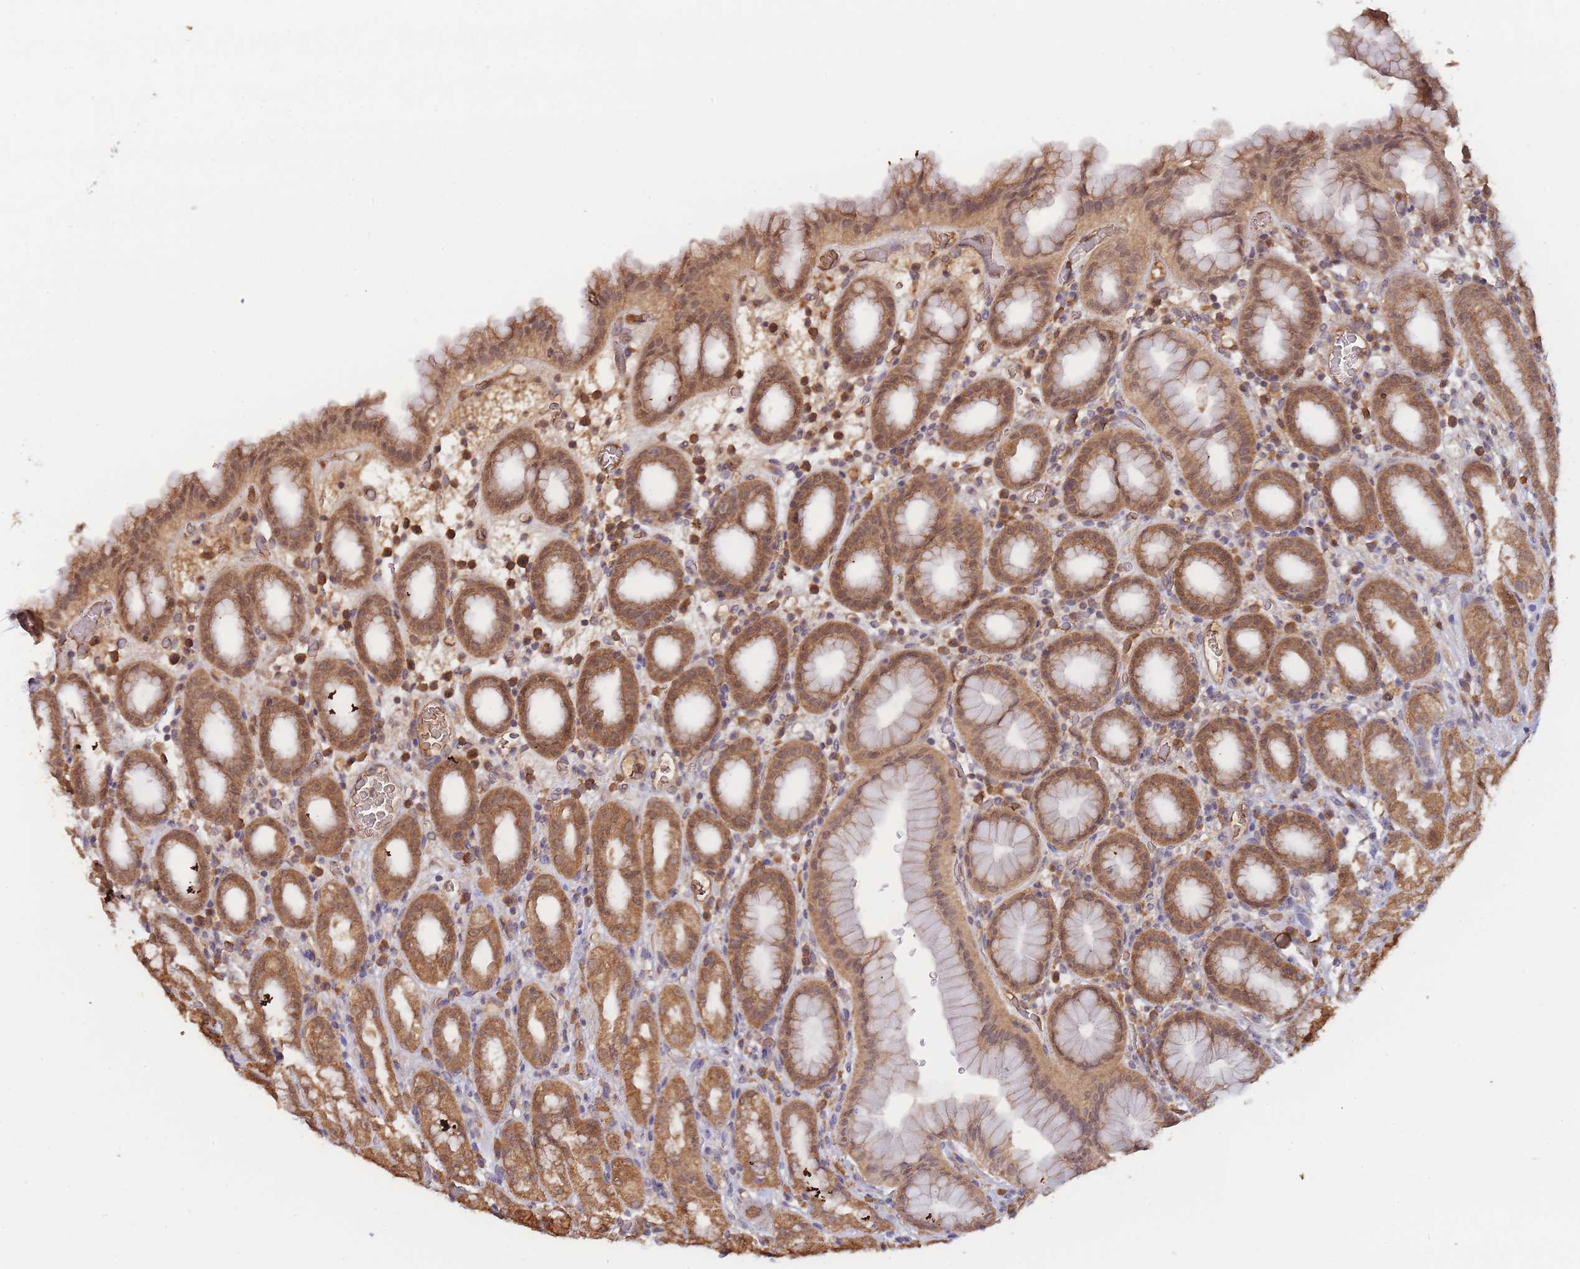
{"staining": {"intensity": "moderate", "quantity": ">75%", "location": "cytoplasmic/membranous"}, "tissue": "stomach", "cell_type": "Glandular cells", "image_type": "normal", "snomed": [{"axis": "morphology", "description": "Normal tissue, NOS"}, {"axis": "topography", "description": "Stomach, upper"}, {"axis": "topography", "description": "Stomach, lower"}, {"axis": "topography", "description": "Small intestine"}], "caption": "Immunohistochemistry photomicrograph of normal stomach: human stomach stained using immunohistochemistry (IHC) shows medium levels of moderate protein expression localized specifically in the cytoplasmic/membranous of glandular cells, appearing as a cytoplasmic/membranous brown color.", "gene": "PIP4P1", "patient": {"sex": "male", "age": 68}}